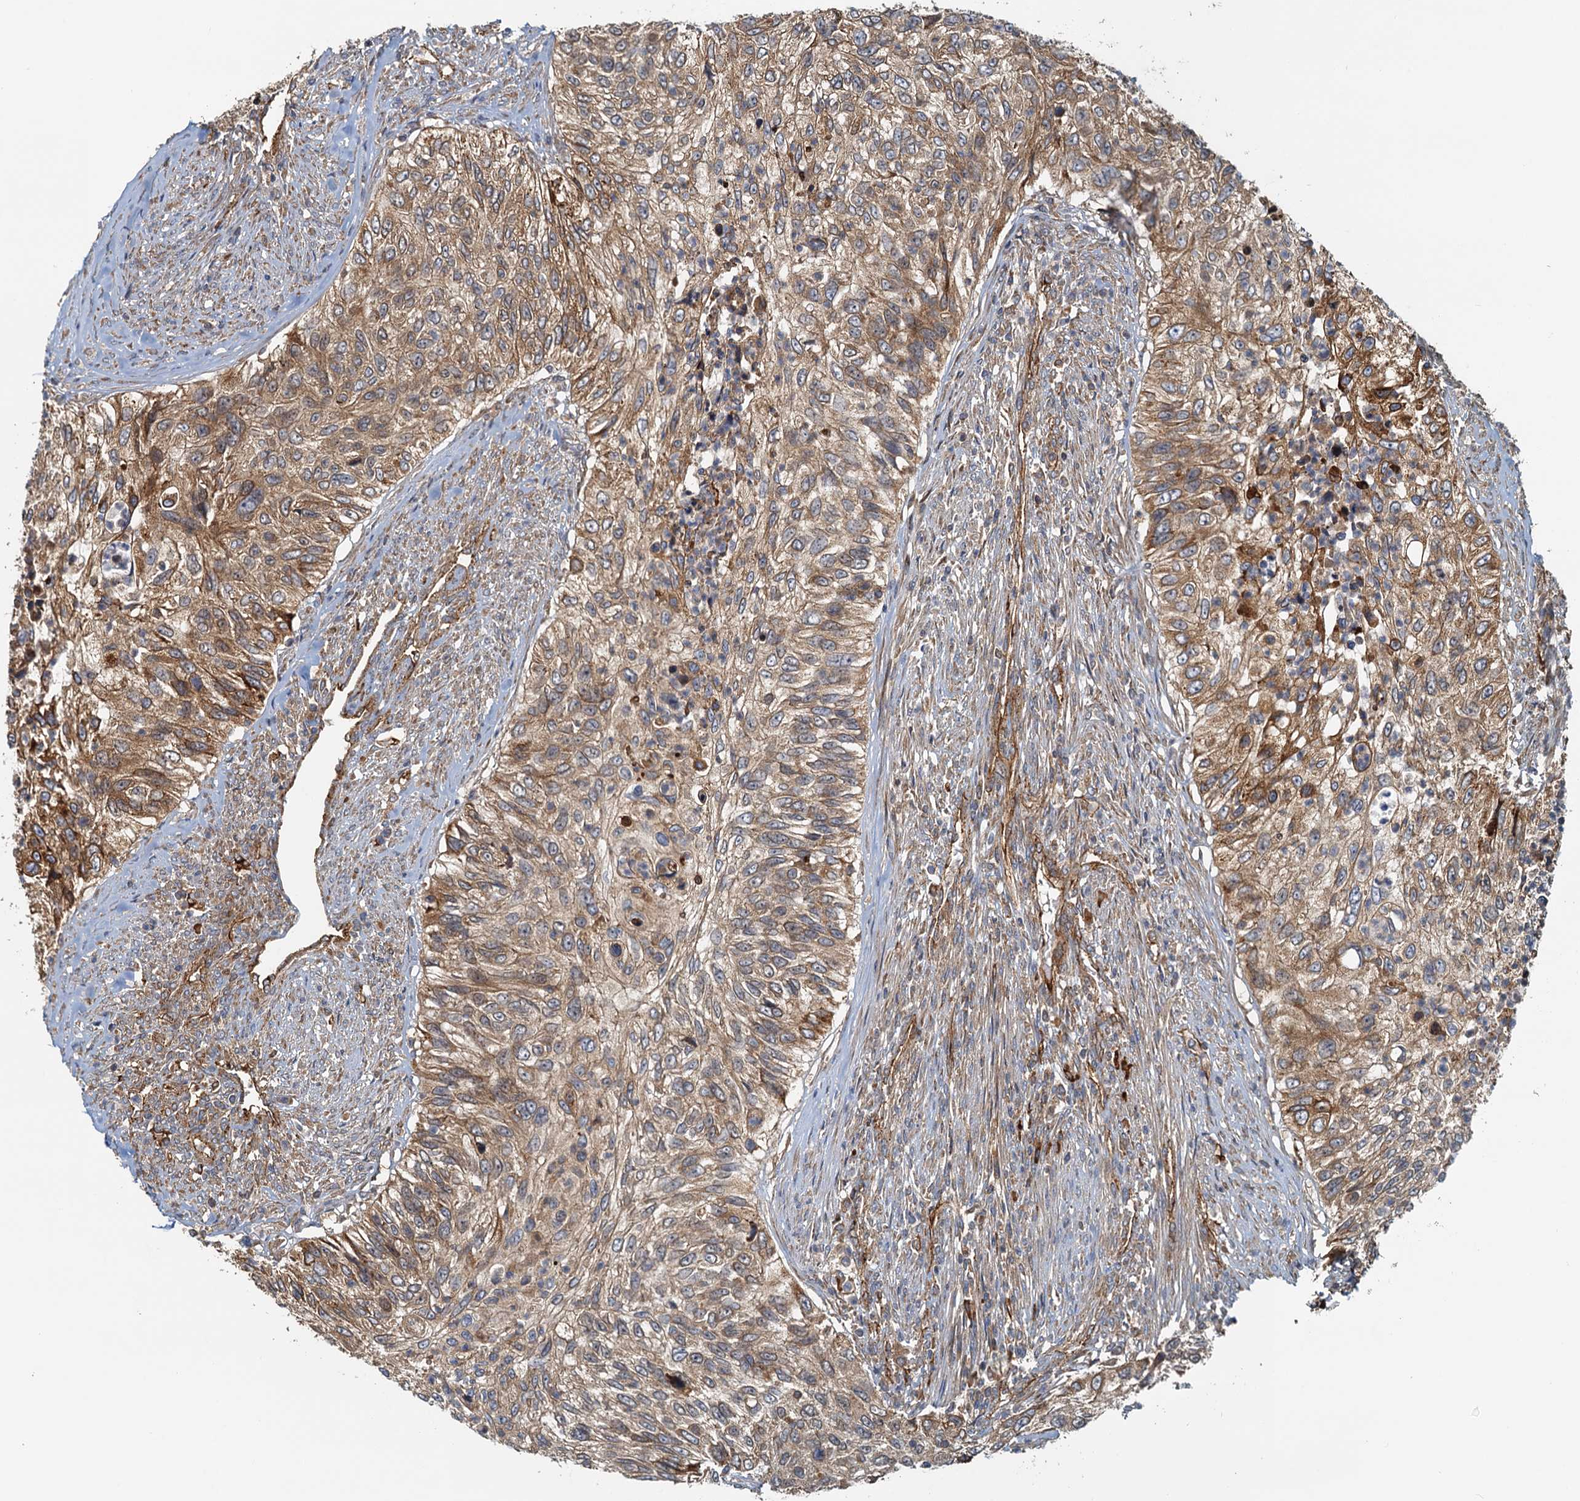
{"staining": {"intensity": "moderate", "quantity": ">75%", "location": "cytoplasmic/membranous"}, "tissue": "urothelial cancer", "cell_type": "Tumor cells", "image_type": "cancer", "snomed": [{"axis": "morphology", "description": "Urothelial carcinoma, High grade"}, {"axis": "topography", "description": "Urinary bladder"}], "caption": "Protein staining of urothelial cancer tissue demonstrates moderate cytoplasmic/membranous expression in approximately >75% of tumor cells.", "gene": "NIPAL3", "patient": {"sex": "female", "age": 60}}